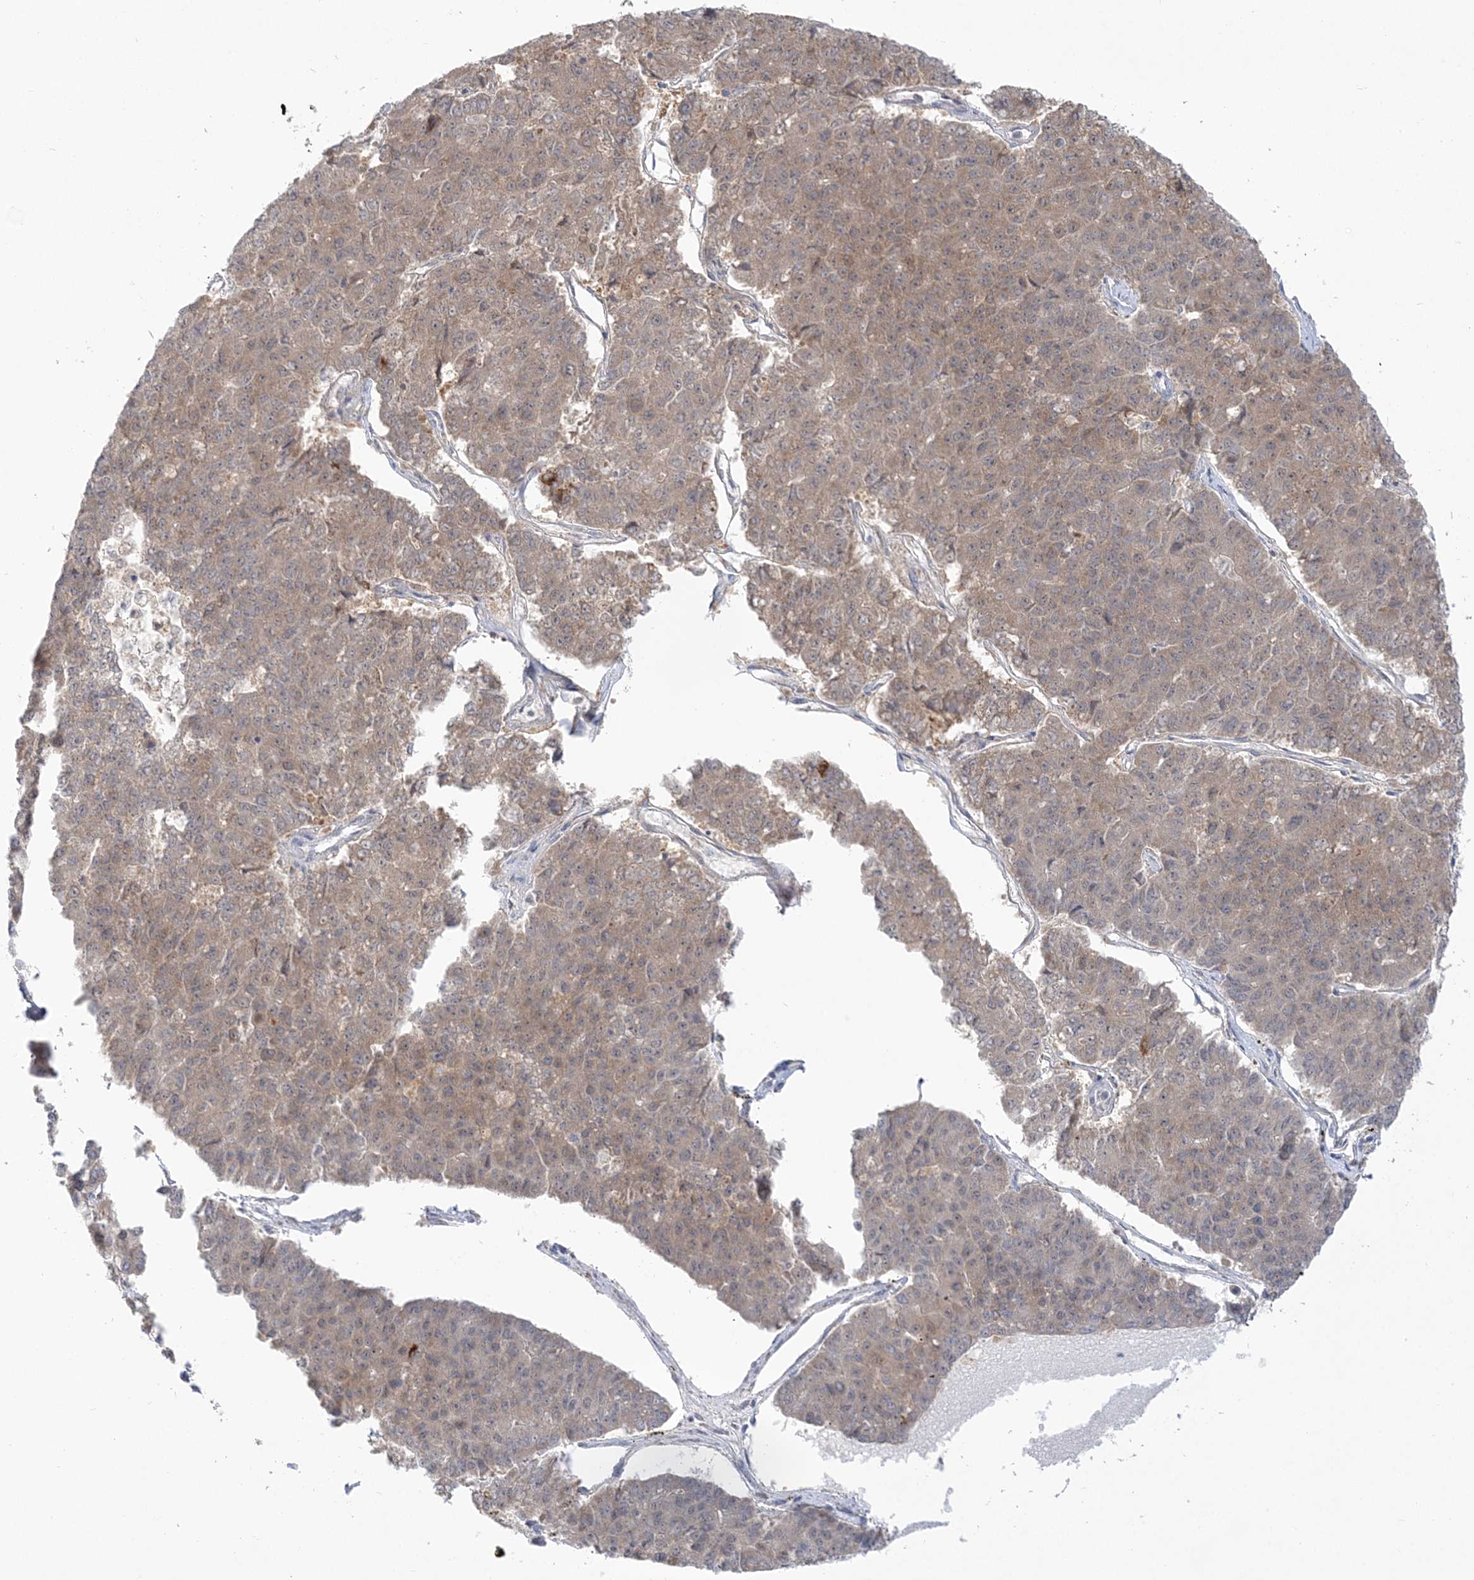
{"staining": {"intensity": "weak", "quantity": ">75%", "location": "cytoplasmic/membranous"}, "tissue": "pancreatic cancer", "cell_type": "Tumor cells", "image_type": "cancer", "snomed": [{"axis": "morphology", "description": "Adenocarcinoma, NOS"}, {"axis": "topography", "description": "Pancreas"}], "caption": "Pancreatic cancer stained with immunohistochemistry reveals weak cytoplasmic/membranous positivity in approximately >75% of tumor cells.", "gene": "PCBD1", "patient": {"sex": "male", "age": 50}}